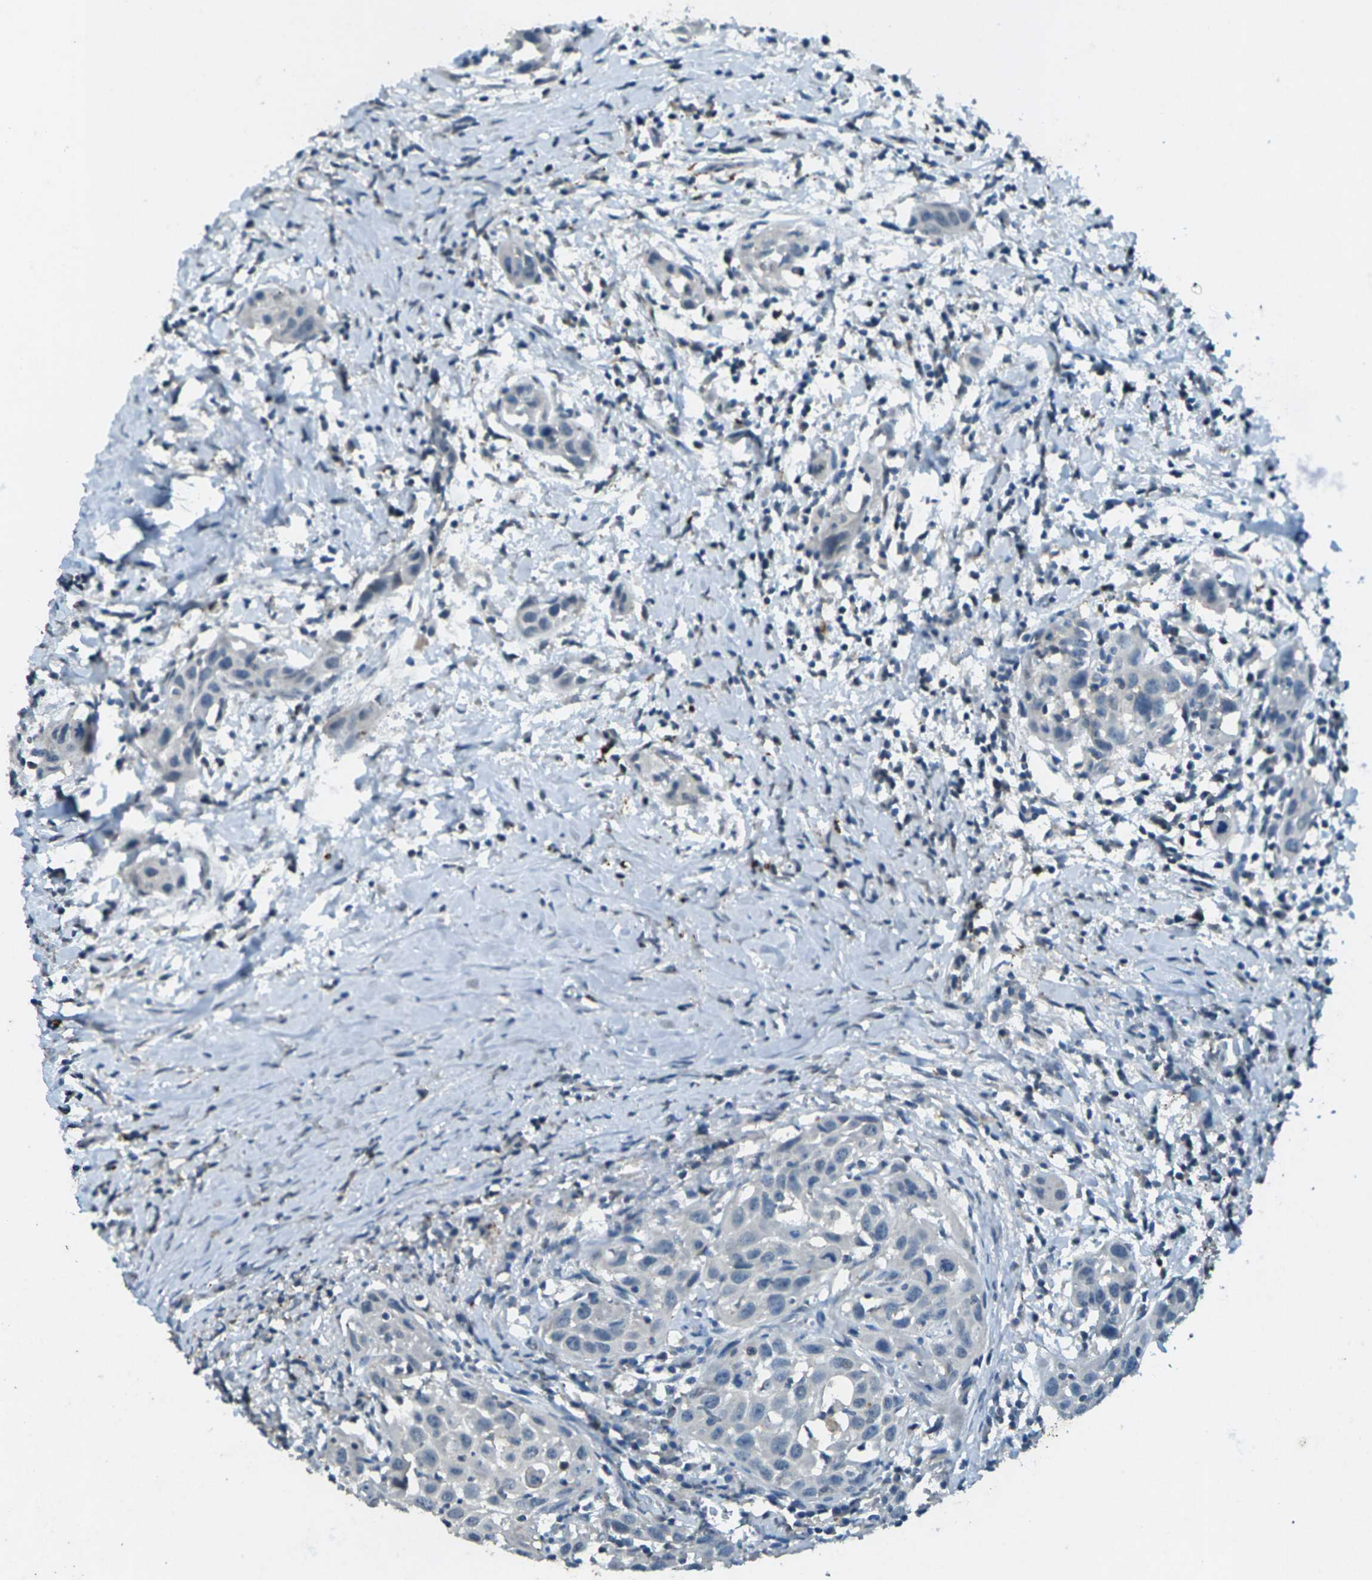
{"staining": {"intensity": "negative", "quantity": "none", "location": "none"}, "tissue": "head and neck cancer", "cell_type": "Tumor cells", "image_type": "cancer", "snomed": [{"axis": "morphology", "description": "Squamous cell carcinoma, NOS"}, {"axis": "topography", "description": "Oral tissue"}, {"axis": "topography", "description": "Head-Neck"}], "caption": "Protein analysis of head and neck squamous cell carcinoma shows no significant positivity in tumor cells.", "gene": "SIGLEC14", "patient": {"sex": "female", "age": 50}}